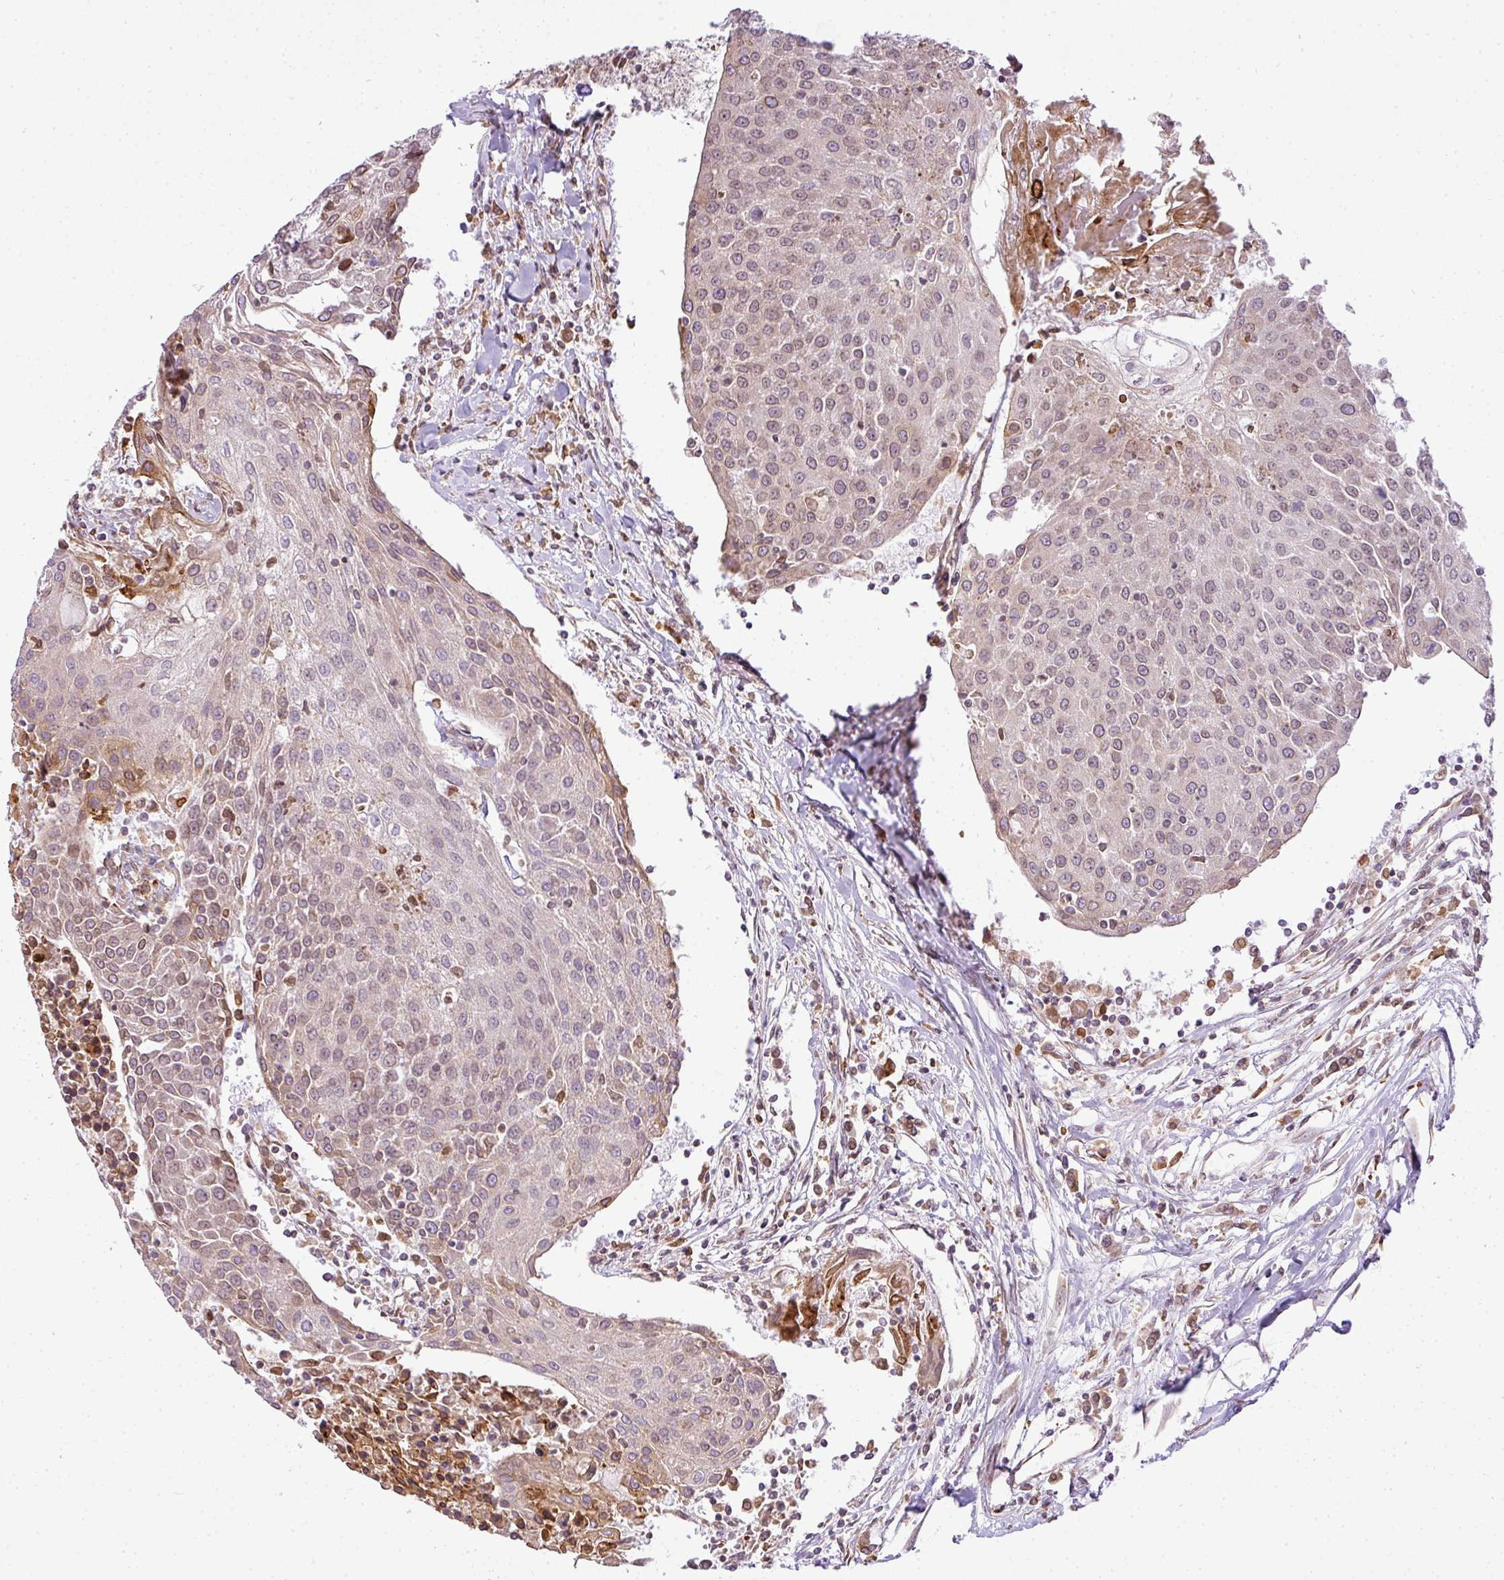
{"staining": {"intensity": "weak", "quantity": ">75%", "location": "nuclear"}, "tissue": "urothelial cancer", "cell_type": "Tumor cells", "image_type": "cancer", "snomed": [{"axis": "morphology", "description": "Urothelial carcinoma, High grade"}, {"axis": "topography", "description": "Urinary bladder"}], "caption": "Immunohistochemistry photomicrograph of human urothelial carcinoma (high-grade) stained for a protein (brown), which exhibits low levels of weak nuclear positivity in about >75% of tumor cells.", "gene": "COX18", "patient": {"sex": "female", "age": 85}}